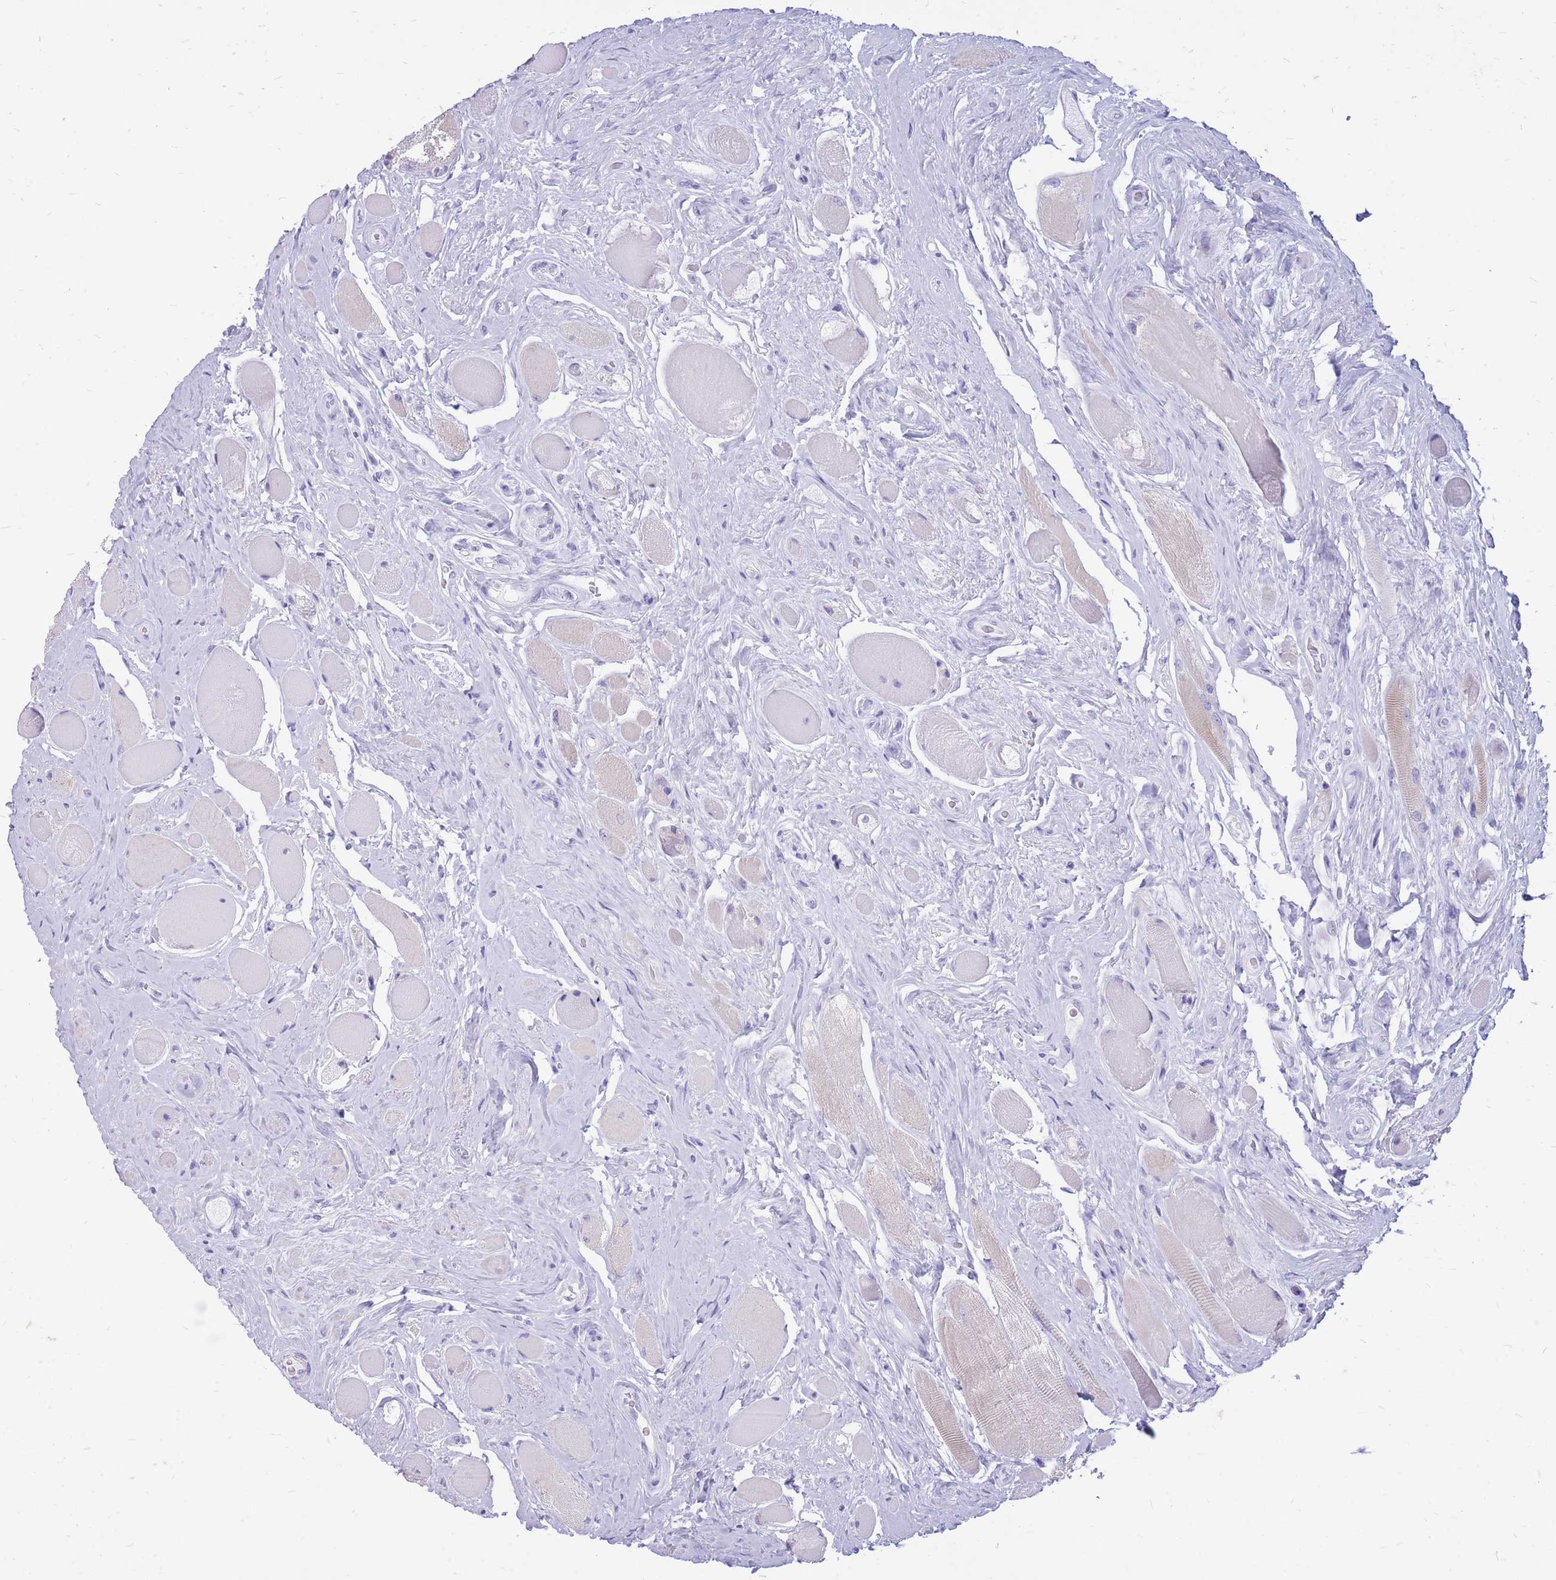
{"staining": {"intensity": "negative", "quantity": "none", "location": "none"}, "tissue": "prostate cancer", "cell_type": "Tumor cells", "image_type": "cancer", "snomed": [{"axis": "morphology", "description": "Adenocarcinoma, High grade"}, {"axis": "topography", "description": "Prostate"}], "caption": "Prostate cancer (adenocarcinoma (high-grade)) stained for a protein using immunohistochemistry (IHC) exhibits no staining tumor cells.", "gene": "ZFP37", "patient": {"sex": "male", "age": 63}}